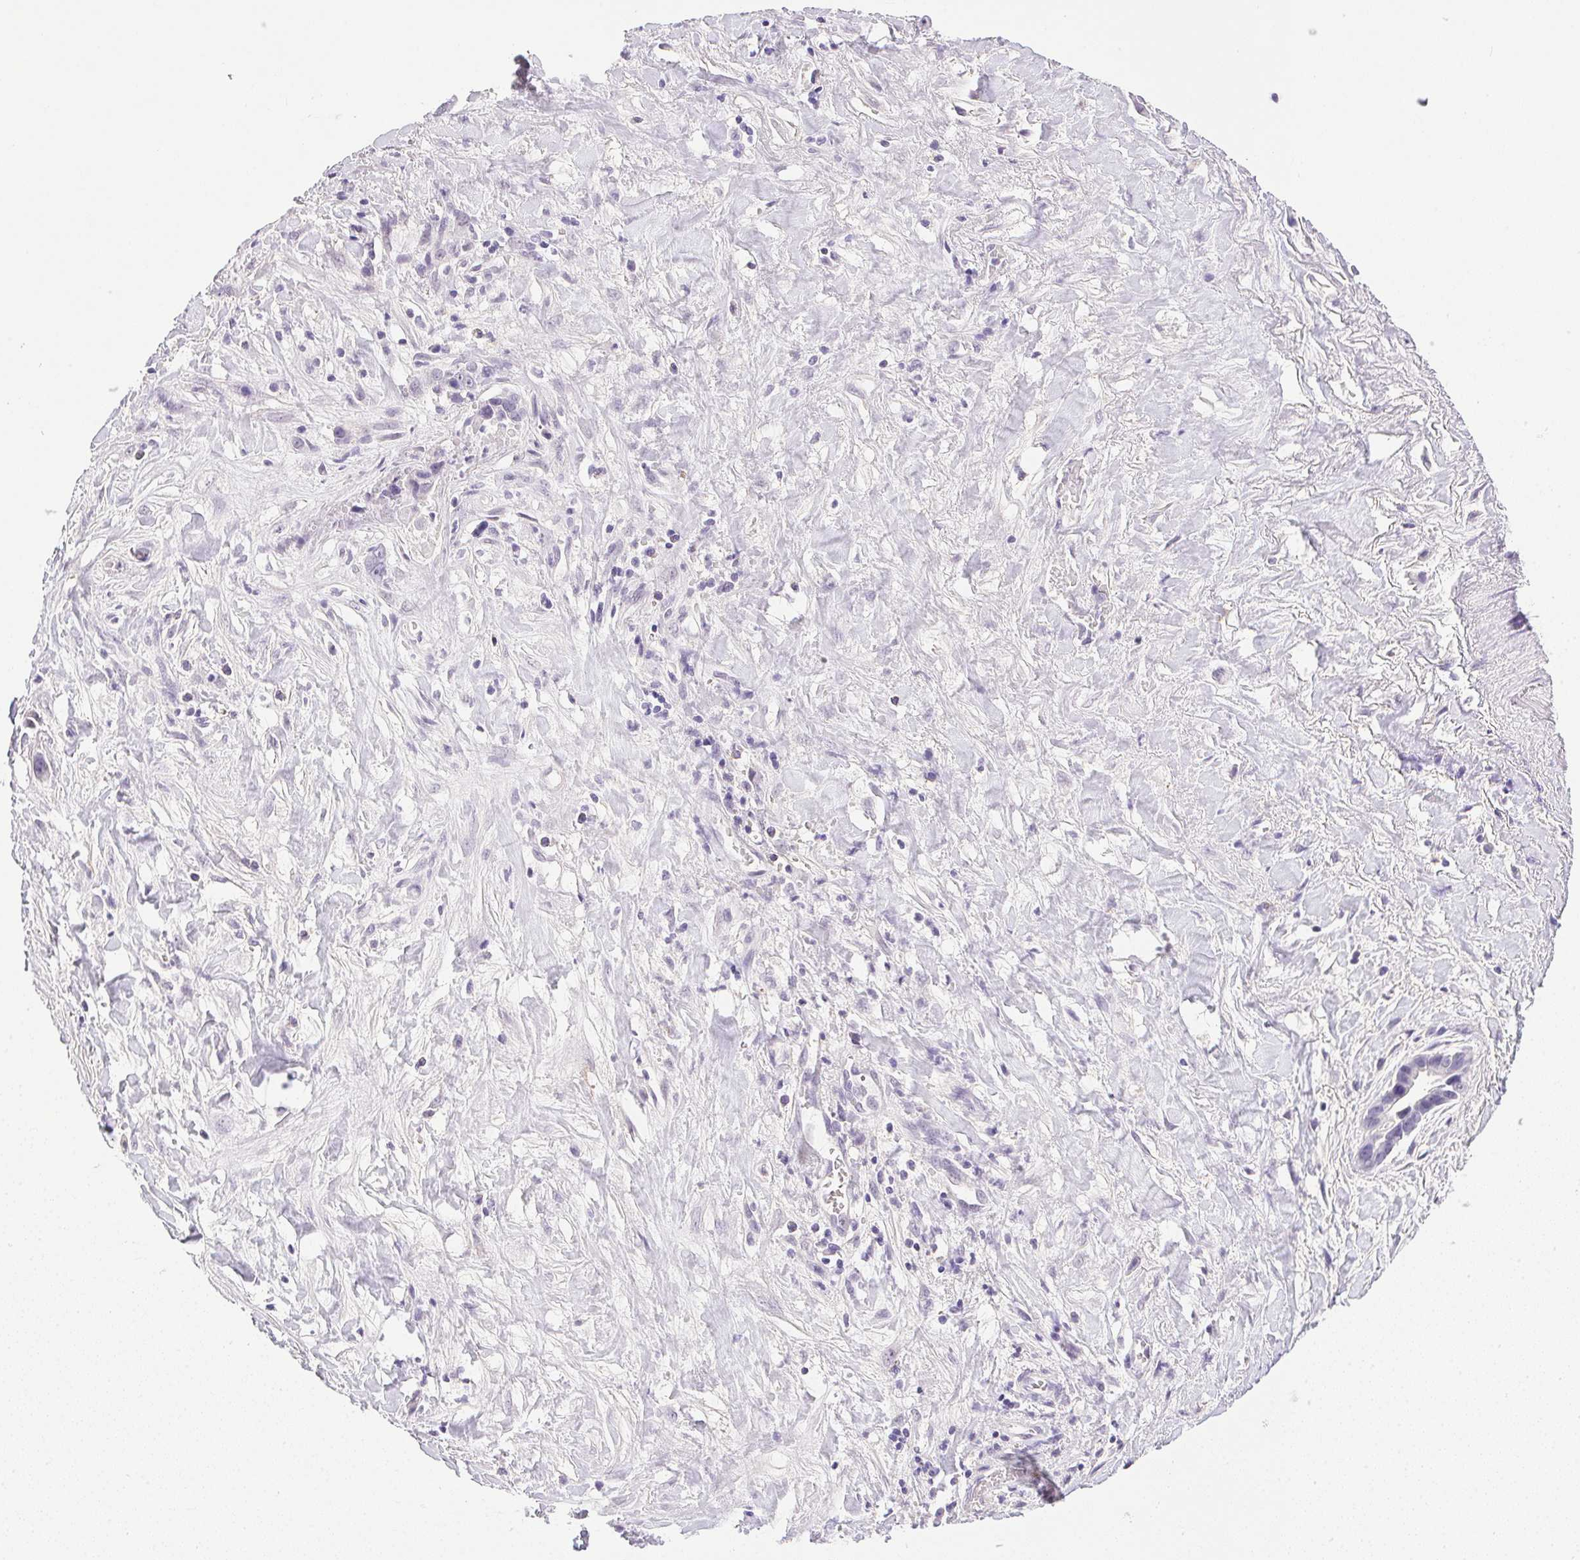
{"staining": {"intensity": "negative", "quantity": "none", "location": "none"}, "tissue": "liver cancer", "cell_type": "Tumor cells", "image_type": "cancer", "snomed": [{"axis": "morphology", "description": "Cholangiocarcinoma"}, {"axis": "topography", "description": "Liver"}], "caption": "This is an immunohistochemistry histopathology image of human liver cancer. There is no staining in tumor cells.", "gene": "PRL", "patient": {"sex": "female", "age": 79}}